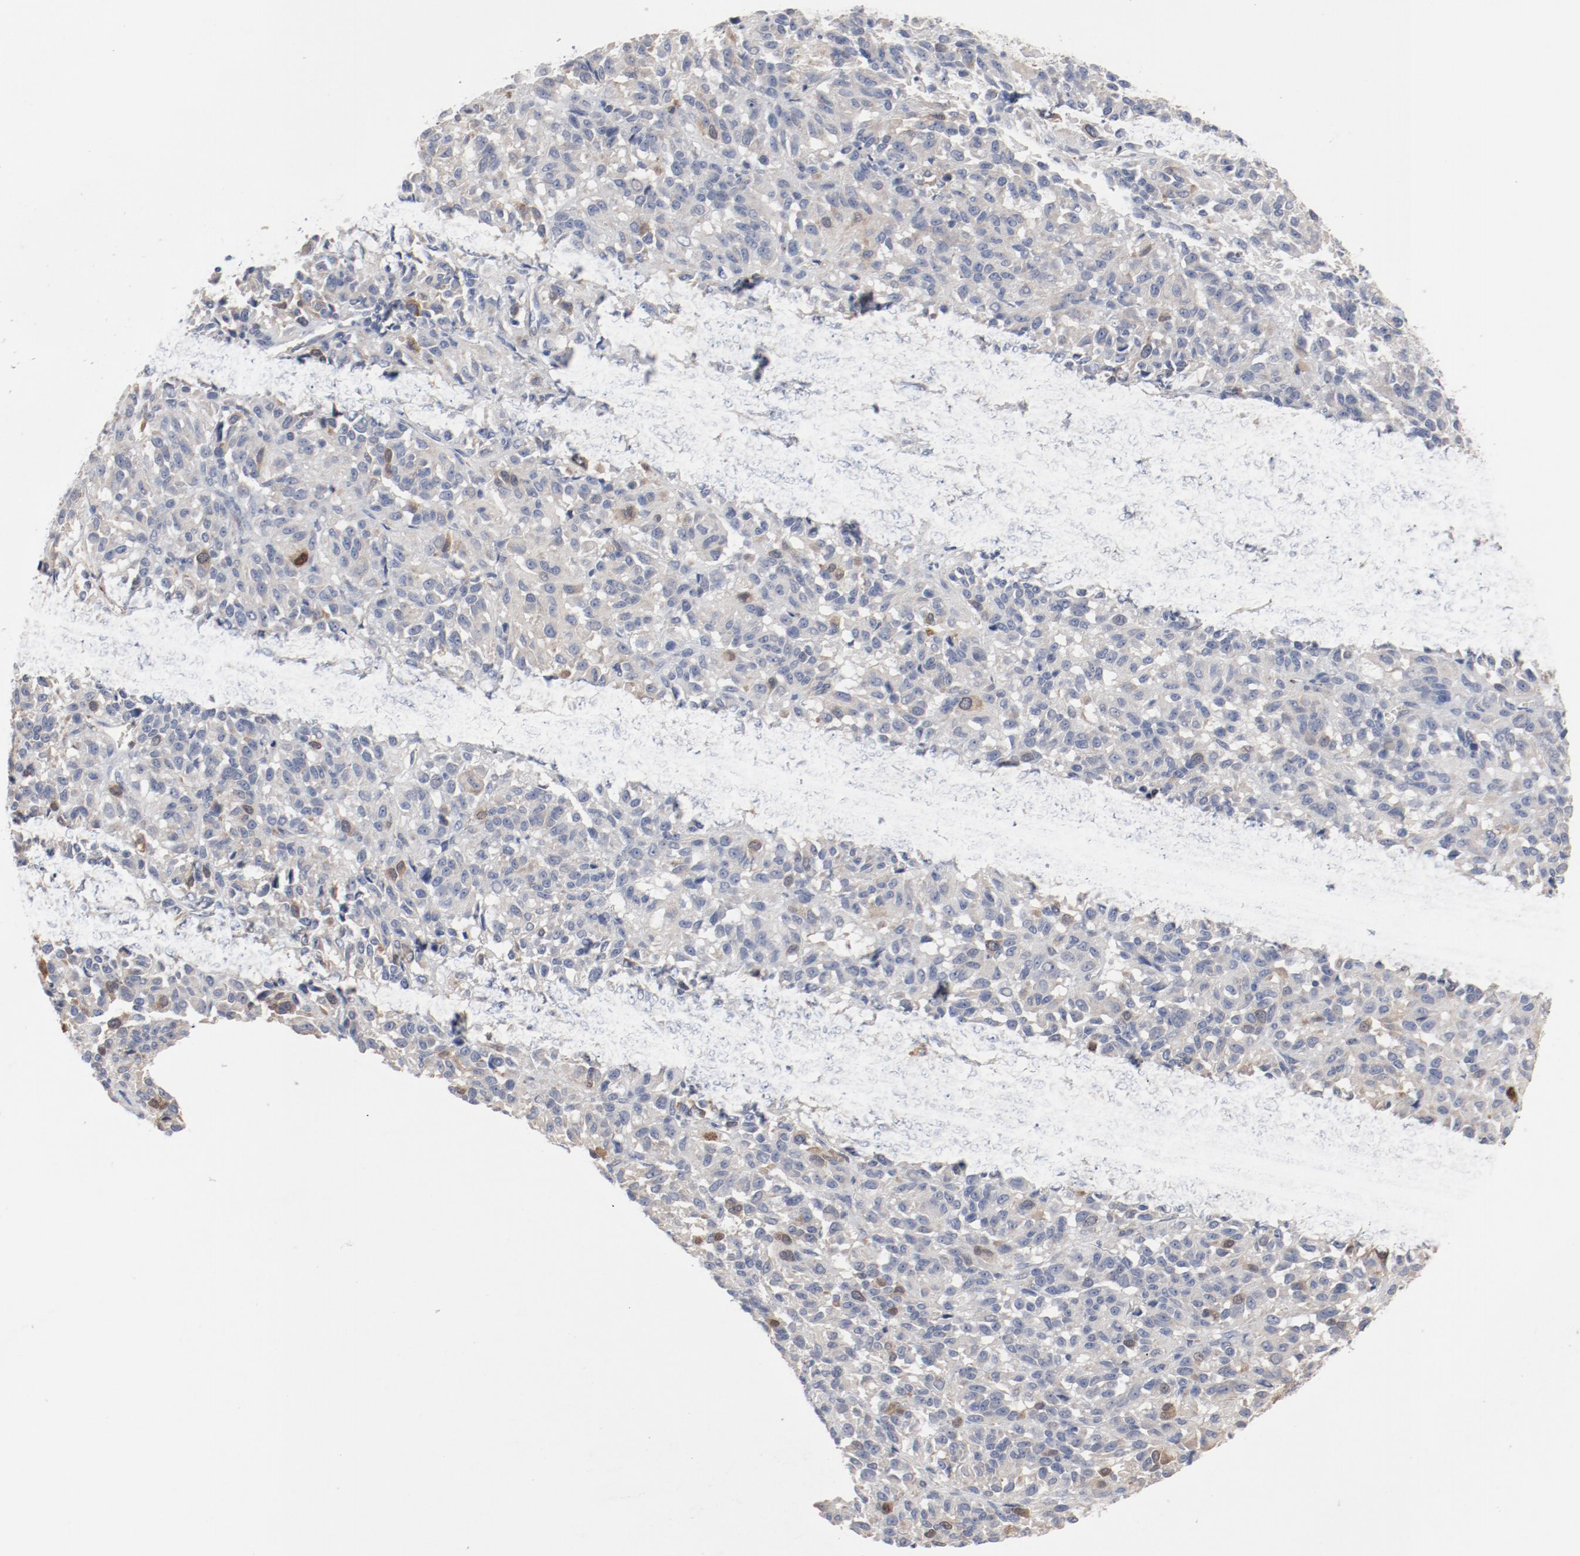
{"staining": {"intensity": "moderate", "quantity": "<25%", "location": "cytoplasmic/membranous,nuclear"}, "tissue": "melanoma", "cell_type": "Tumor cells", "image_type": "cancer", "snomed": [{"axis": "morphology", "description": "Malignant melanoma, Metastatic site"}, {"axis": "topography", "description": "Lung"}], "caption": "This is a photomicrograph of immunohistochemistry staining of melanoma, which shows moderate staining in the cytoplasmic/membranous and nuclear of tumor cells.", "gene": "CDK1", "patient": {"sex": "male", "age": 64}}